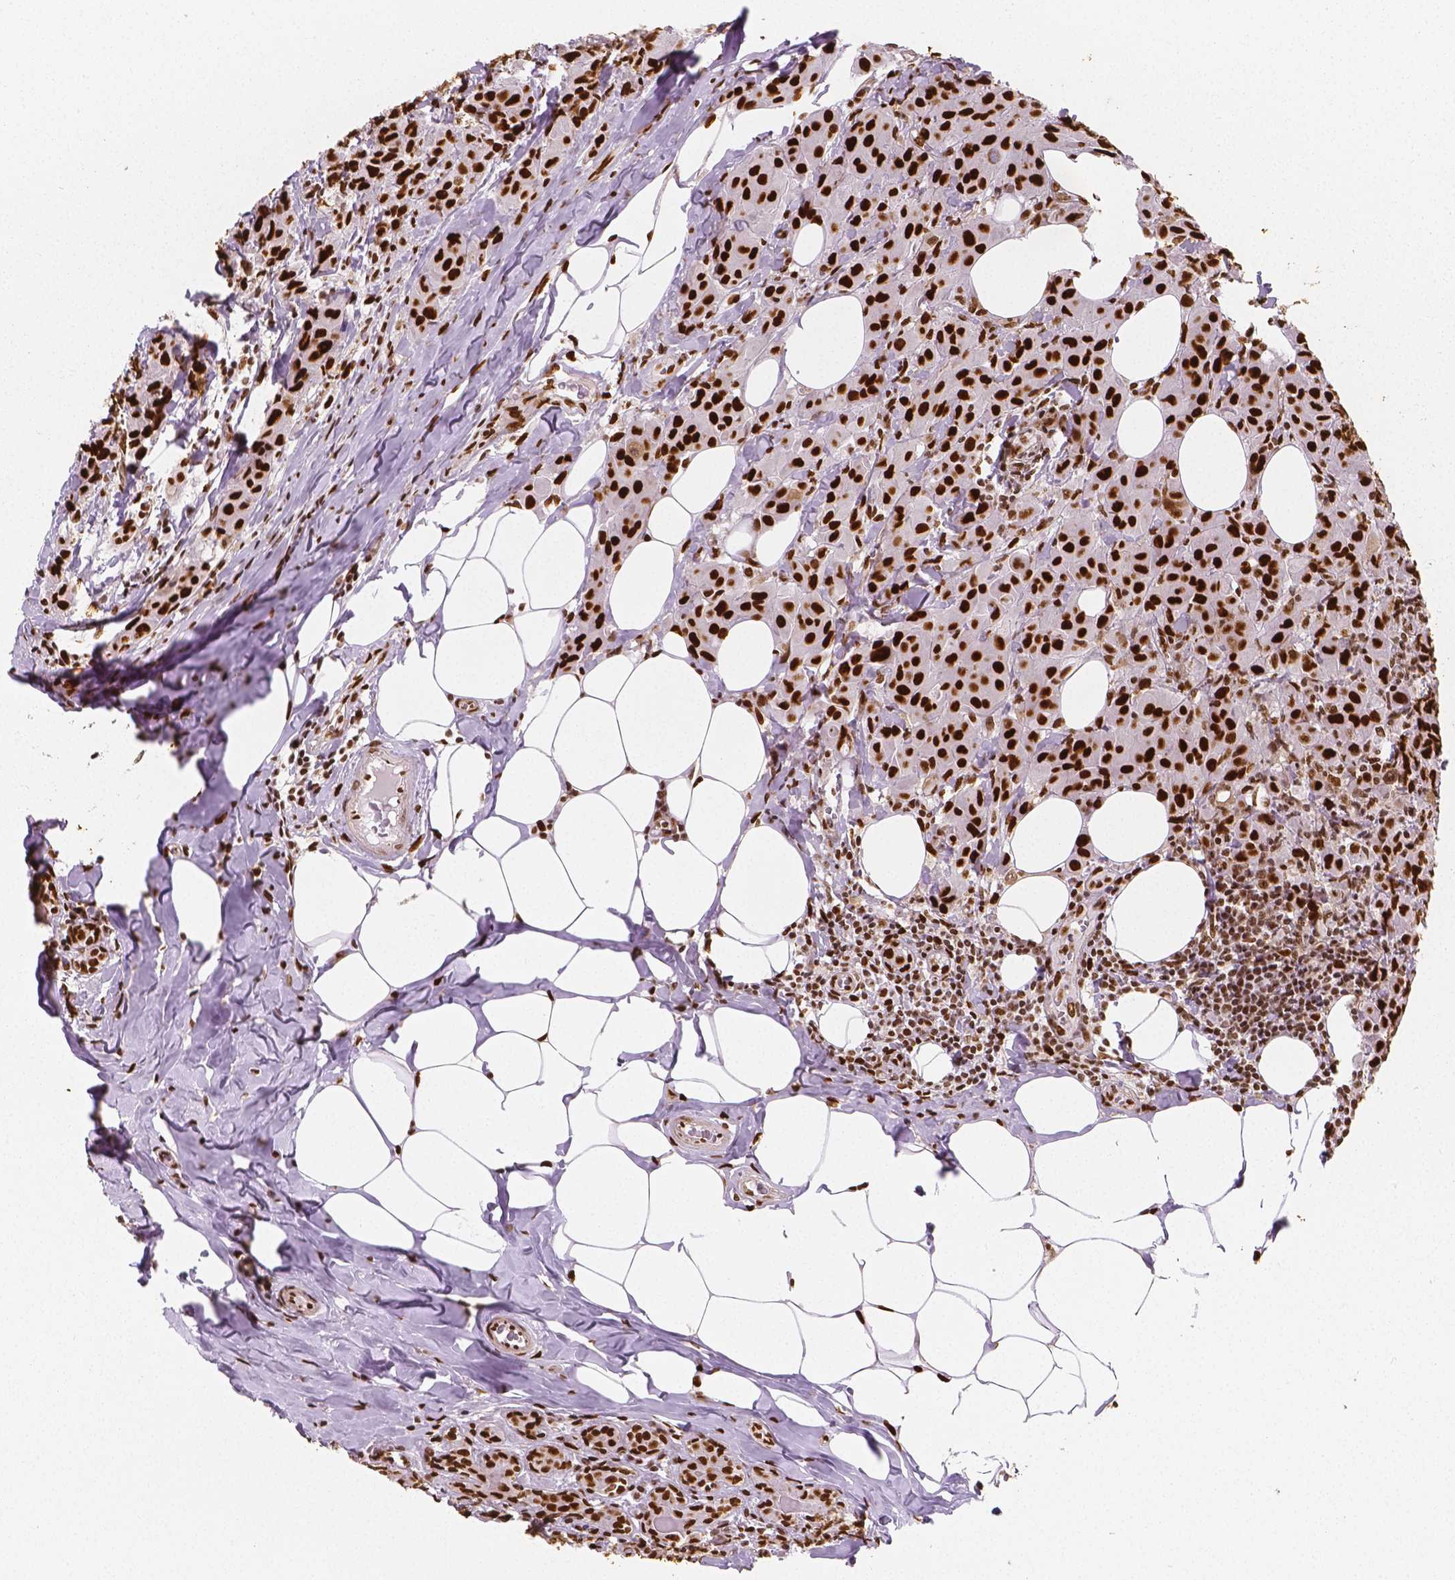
{"staining": {"intensity": "strong", "quantity": ">75%", "location": "nuclear"}, "tissue": "breast cancer", "cell_type": "Tumor cells", "image_type": "cancer", "snomed": [{"axis": "morphology", "description": "Normal tissue, NOS"}, {"axis": "morphology", "description": "Duct carcinoma"}, {"axis": "topography", "description": "Breast"}], "caption": "Human infiltrating ductal carcinoma (breast) stained with a protein marker shows strong staining in tumor cells.", "gene": "NUCKS1", "patient": {"sex": "female", "age": 43}}